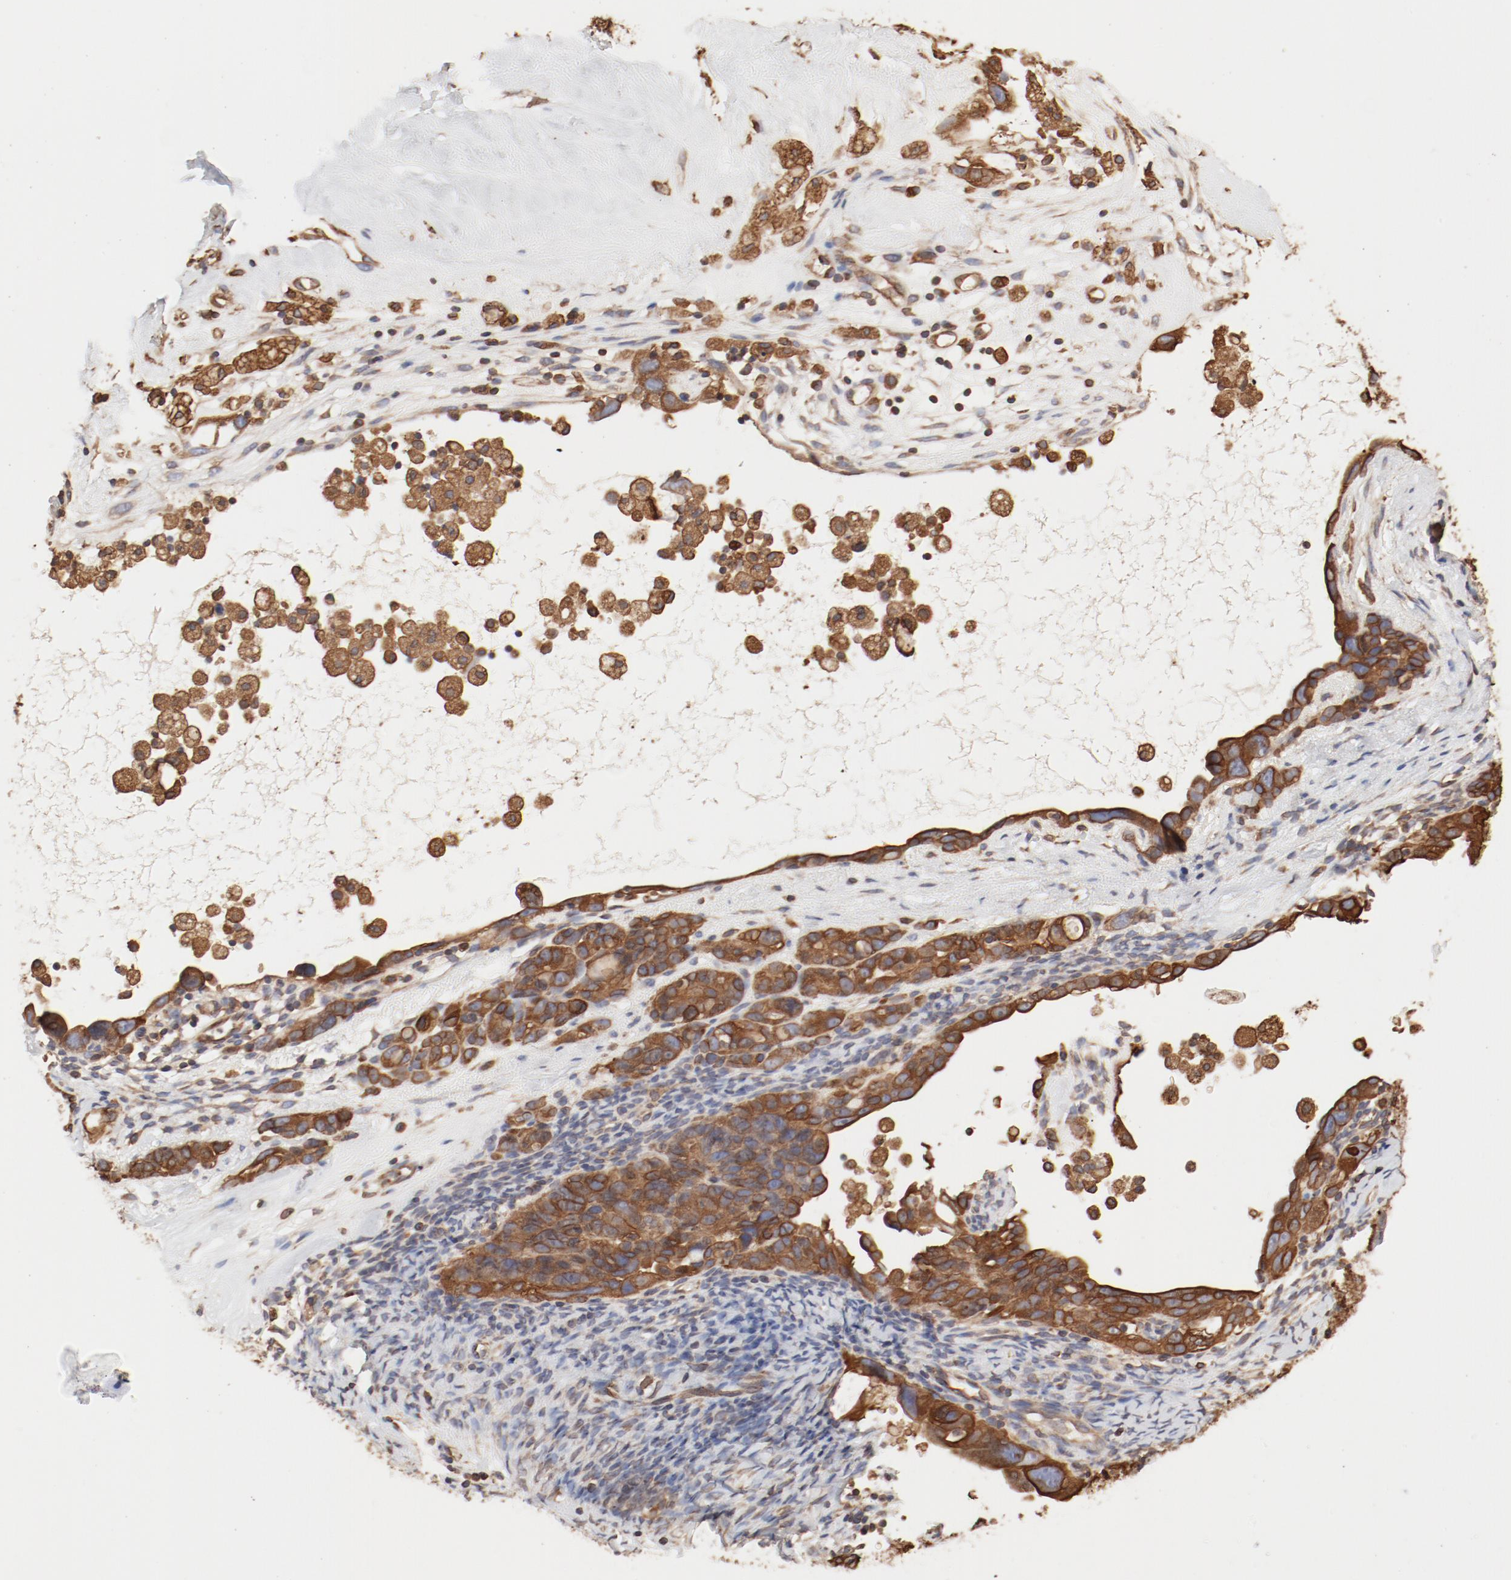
{"staining": {"intensity": "strong", "quantity": ">75%", "location": "cytoplasmic/membranous"}, "tissue": "ovarian cancer", "cell_type": "Tumor cells", "image_type": "cancer", "snomed": [{"axis": "morphology", "description": "Cystadenocarcinoma, serous, NOS"}, {"axis": "topography", "description": "Ovary"}], "caption": "Immunohistochemical staining of ovarian serous cystadenocarcinoma demonstrates high levels of strong cytoplasmic/membranous expression in about >75% of tumor cells.", "gene": "BCAP31", "patient": {"sex": "female", "age": 66}}